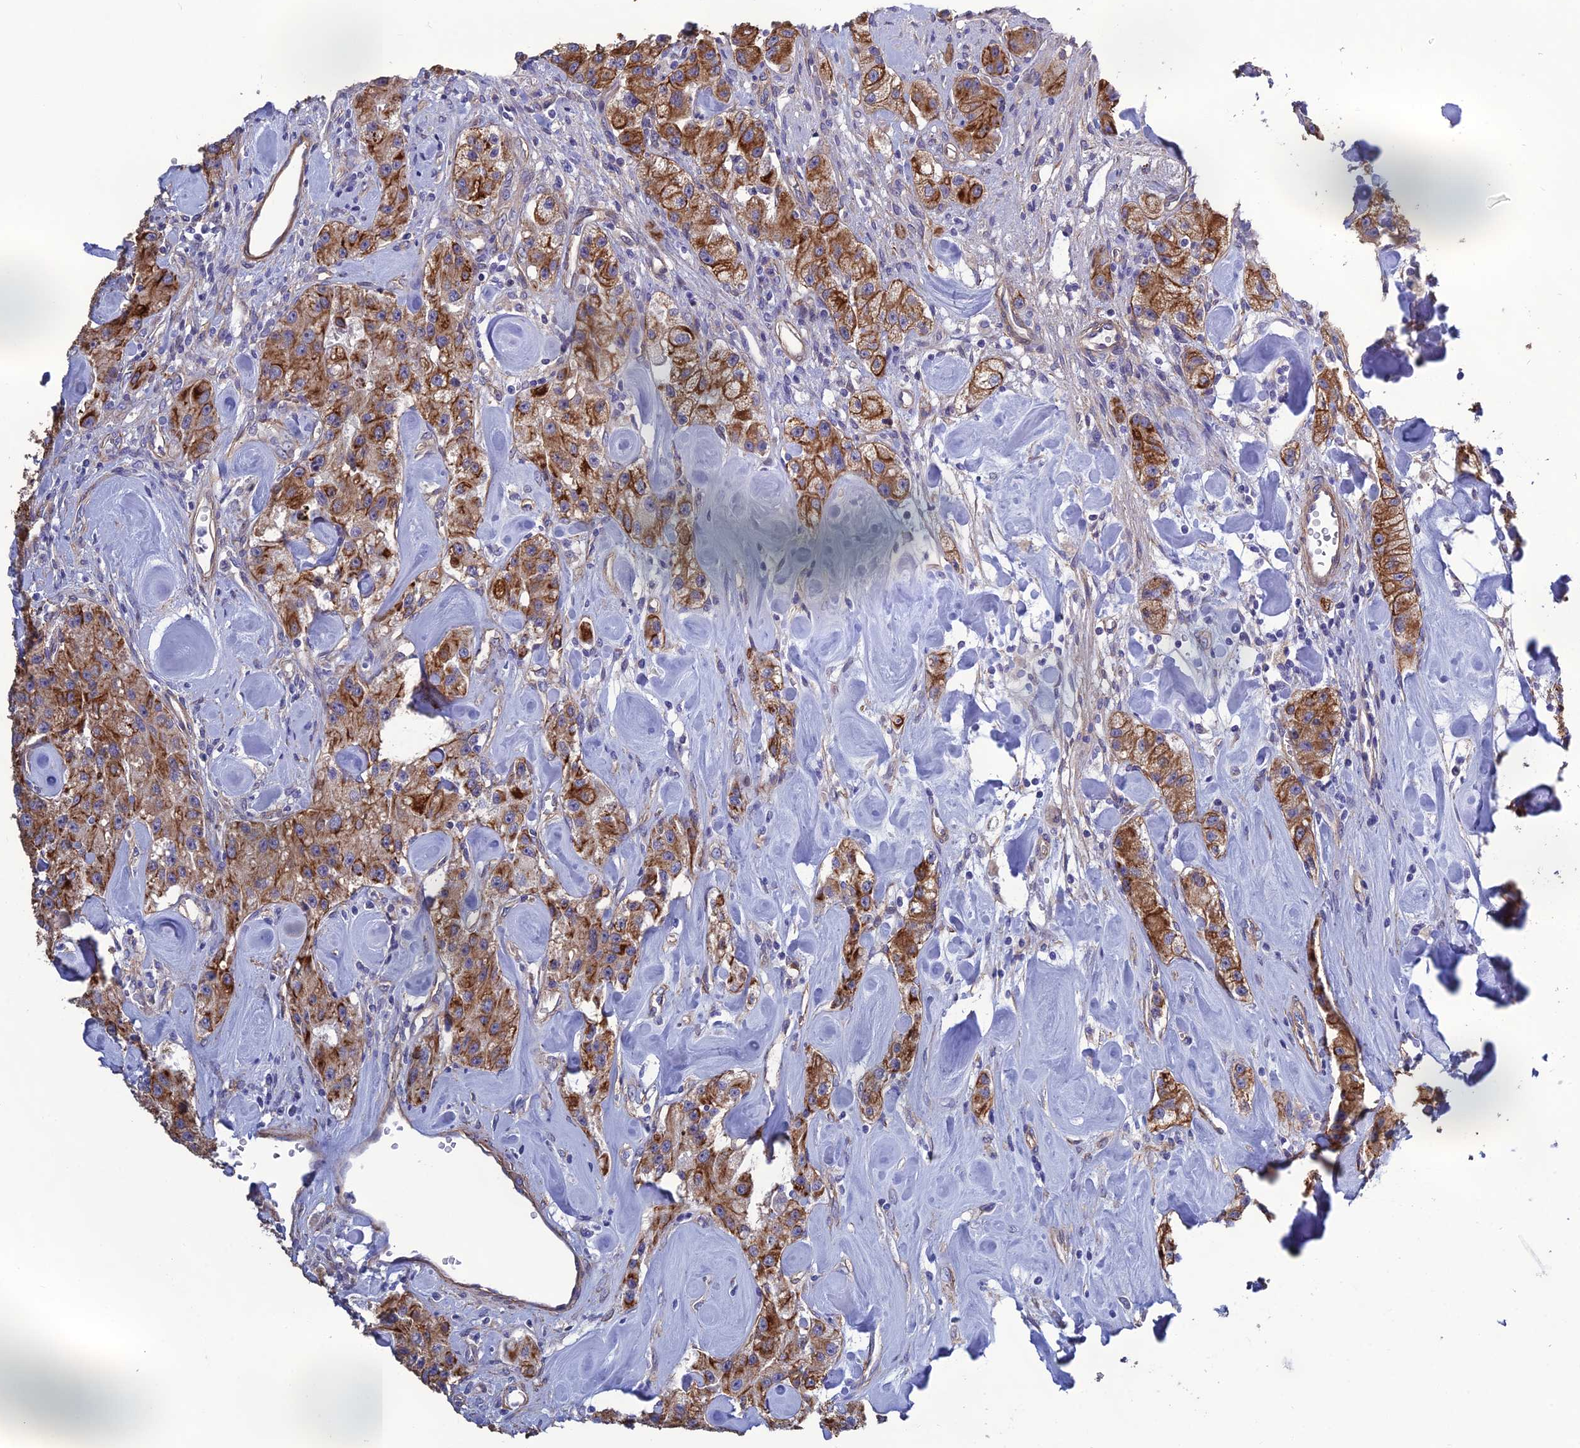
{"staining": {"intensity": "moderate", "quantity": ">75%", "location": "cytoplasmic/membranous"}, "tissue": "carcinoid", "cell_type": "Tumor cells", "image_type": "cancer", "snomed": [{"axis": "morphology", "description": "Carcinoid, malignant, NOS"}, {"axis": "topography", "description": "Pancreas"}], "caption": "A medium amount of moderate cytoplasmic/membranous staining is identified in approximately >75% of tumor cells in carcinoid tissue.", "gene": "LZTS2", "patient": {"sex": "male", "age": 41}}